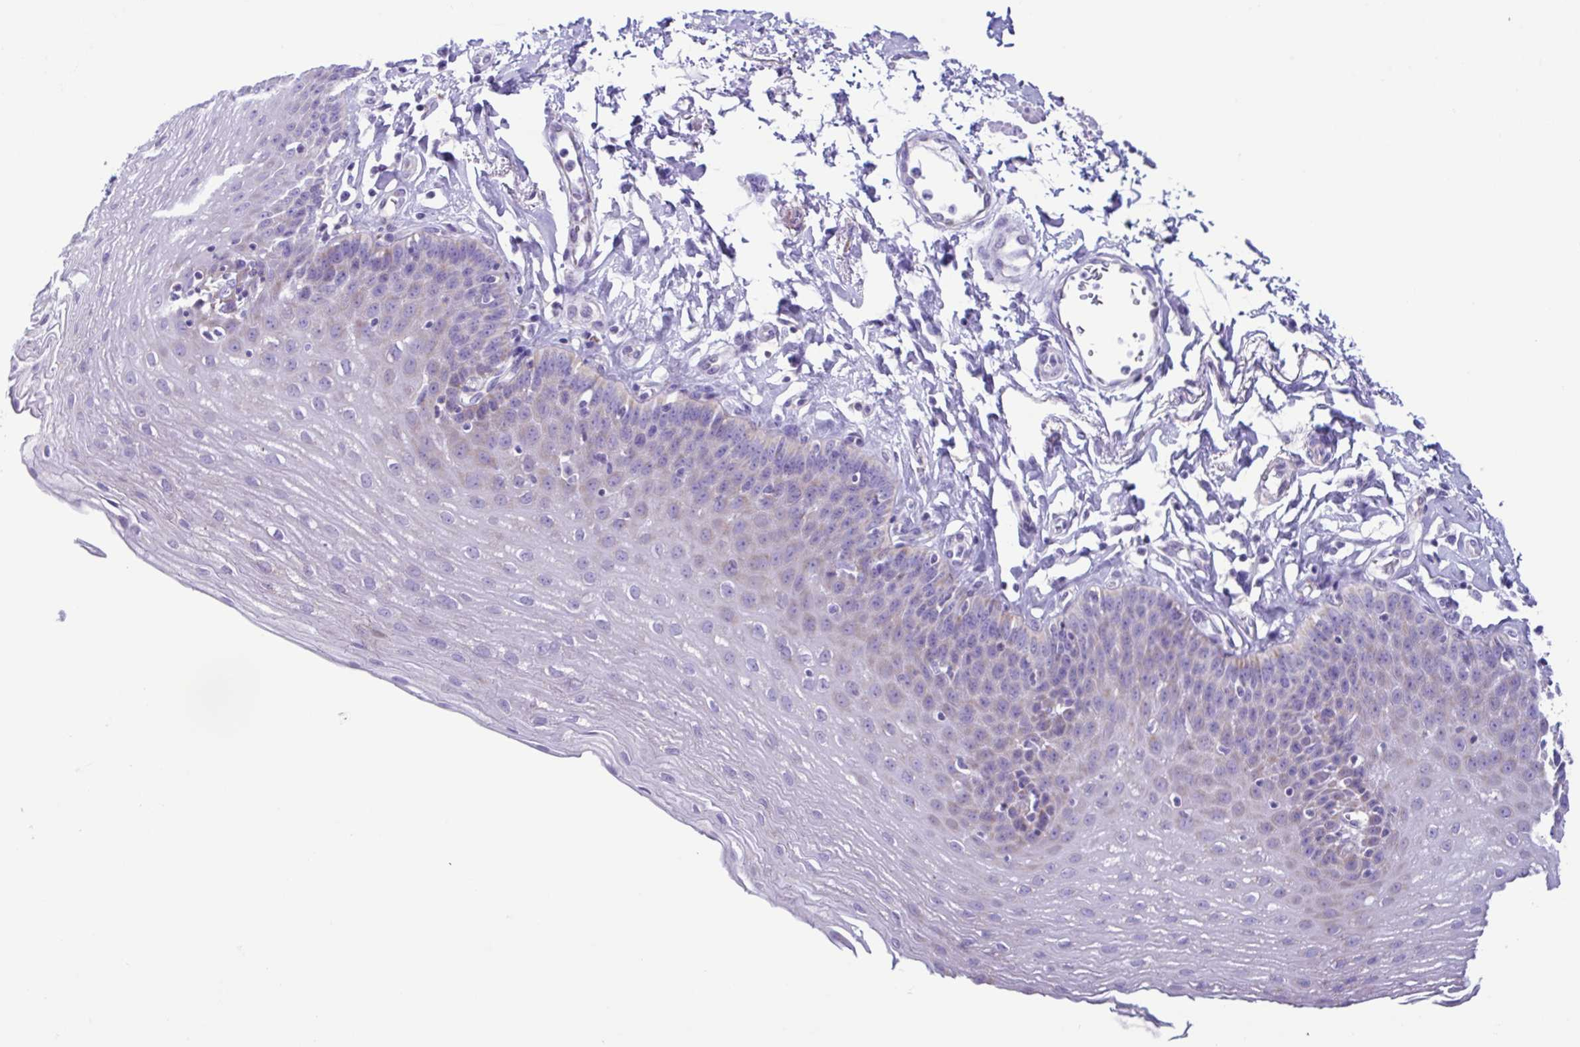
{"staining": {"intensity": "weak", "quantity": "<25%", "location": "cytoplasmic/membranous"}, "tissue": "esophagus", "cell_type": "Squamous epithelial cells", "image_type": "normal", "snomed": [{"axis": "morphology", "description": "Normal tissue, NOS"}, {"axis": "topography", "description": "Esophagus"}], "caption": "This micrograph is of normal esophagus stained with immunohistochemistry to label a protein in brown with the nuclei are counter-stained blue. There is no staining in squamous epithelial cells.", "gene": "ACTRT3", "patient": {"sex": "female", "age": 81}}